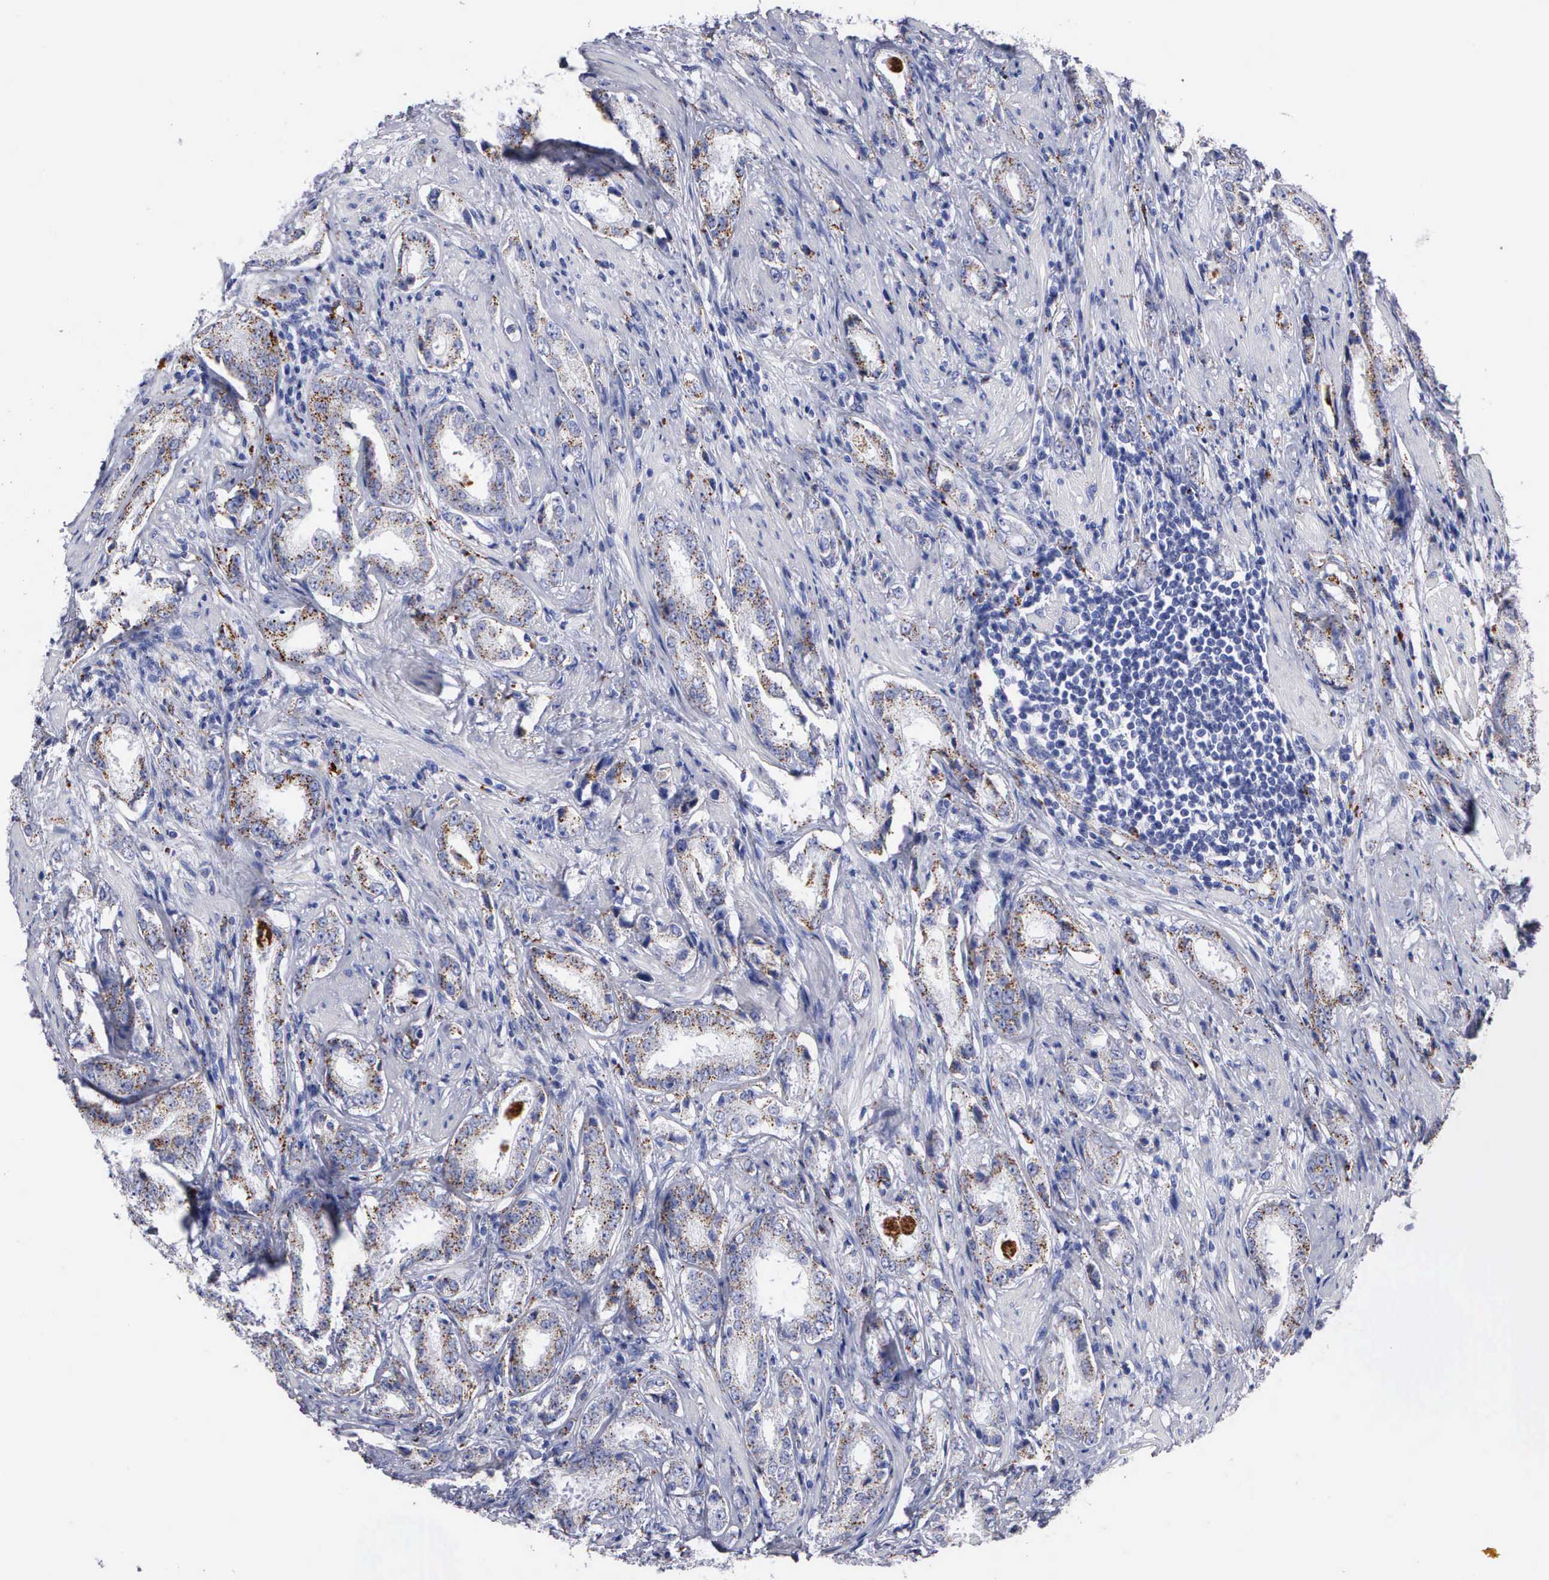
{"staining": {"intensity": "negative", "quantity": "none", "location": "none"}, "tissue": "prostate cancer", "cell_type": "Tumor cells", "image_type": "cancer", "snomed": [{"axis": "morphology", "description": "Adenocarcinoma, Medium grade"}, {"axis": "topography", "description": "Prostate"}], "caption": "Tumor cells are negative for brown protein staining in prostate adenocarcinoma (medium-grade).", "gene": "CTSL", "patient": {"sex": "male", "age": 53}}